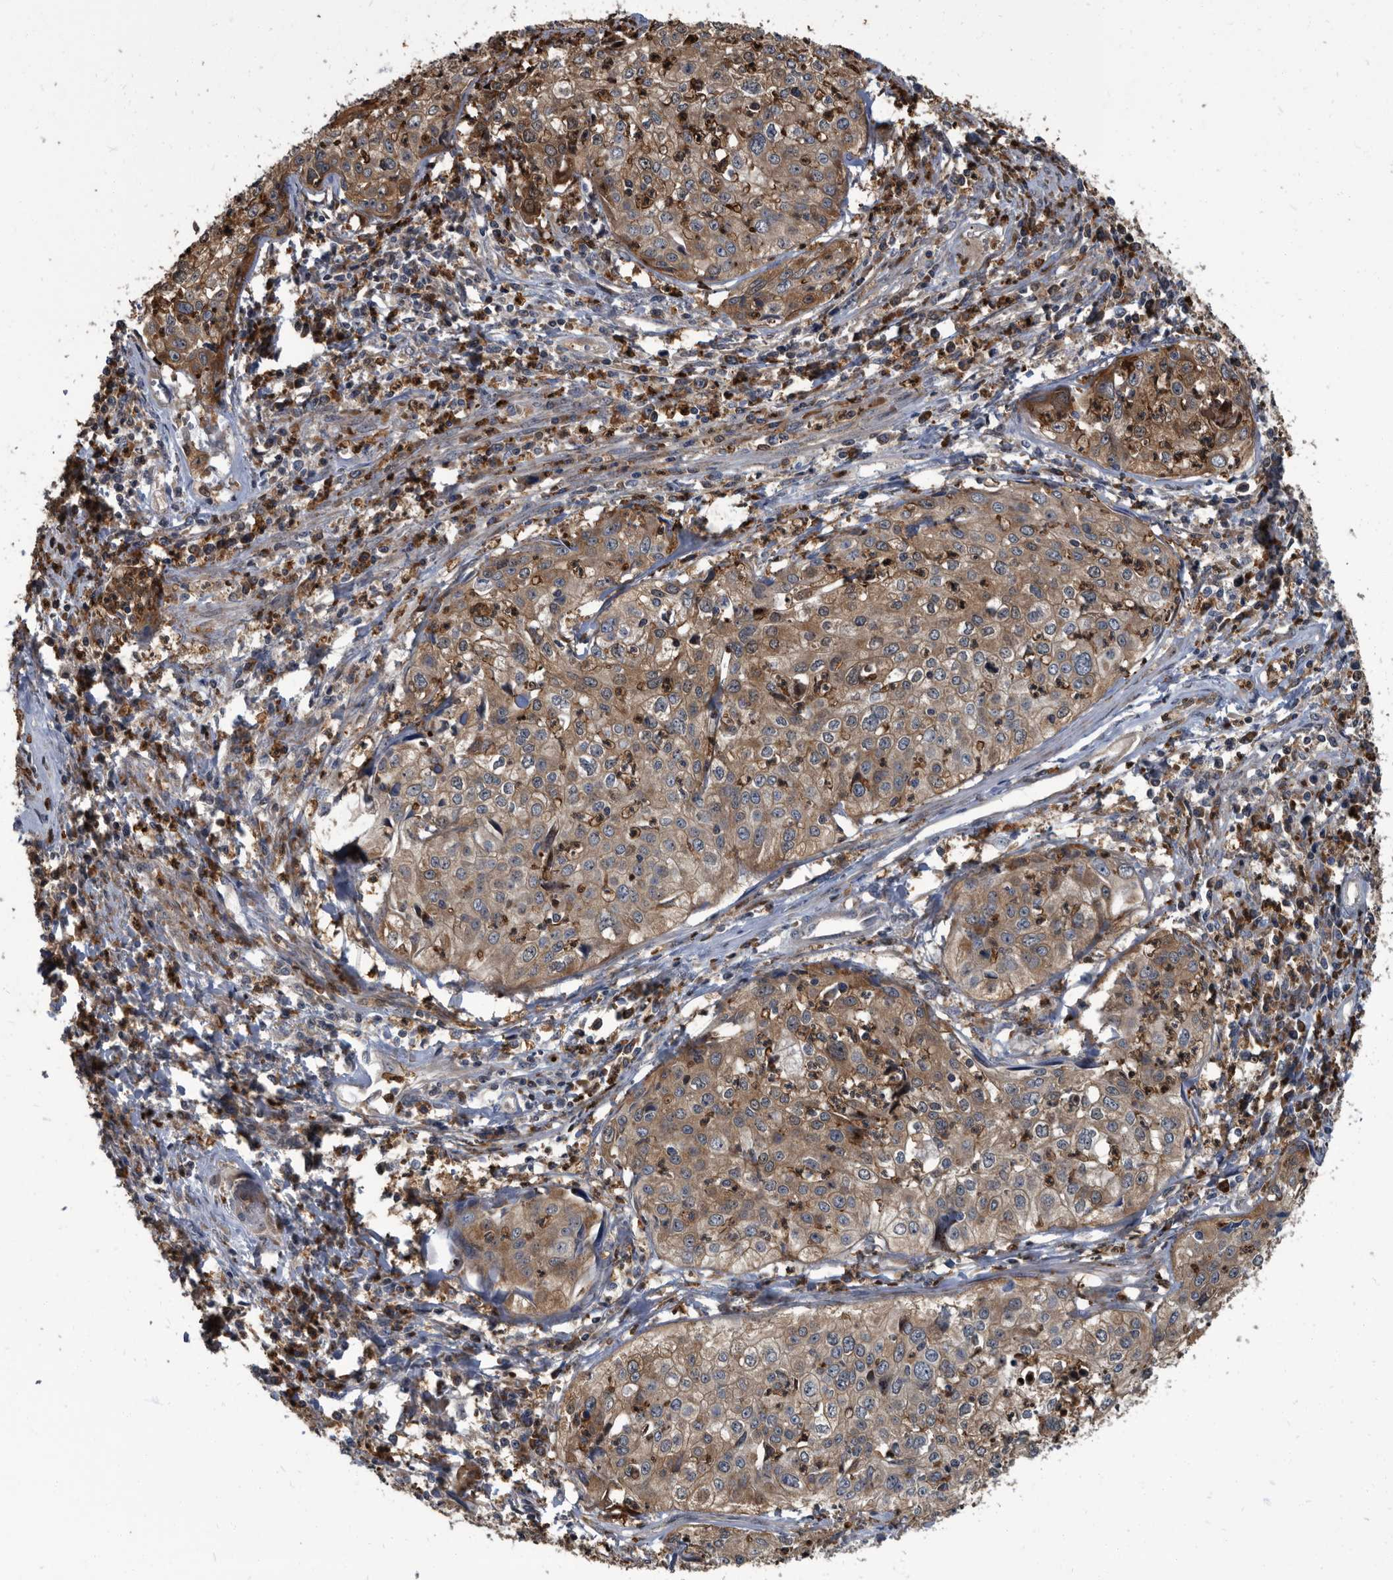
{"staining": {"intensity": "moderate", "quantity": ">75%", "location": "cytoplasmic/membranous"}, "tissue": "cervical cancer", "cell_type": "Tumor cells", "image_type": "cancer", "snomed": [{"axis": "morphology", "description": "Squamous cell carcinoma, NOS"}, {"axis": "topography", "description": "Cervix"}], "caption": "The immunohistochemical stain labels moderate cytoplasmic/membranous positivity in tumor cells of cervical cancer (squamous cell carcinoma) tissue. (IHC, brightfield microscopy, high magnification).", "gene": "CDV3", "patient": {"sex": "female", "age": 31}}